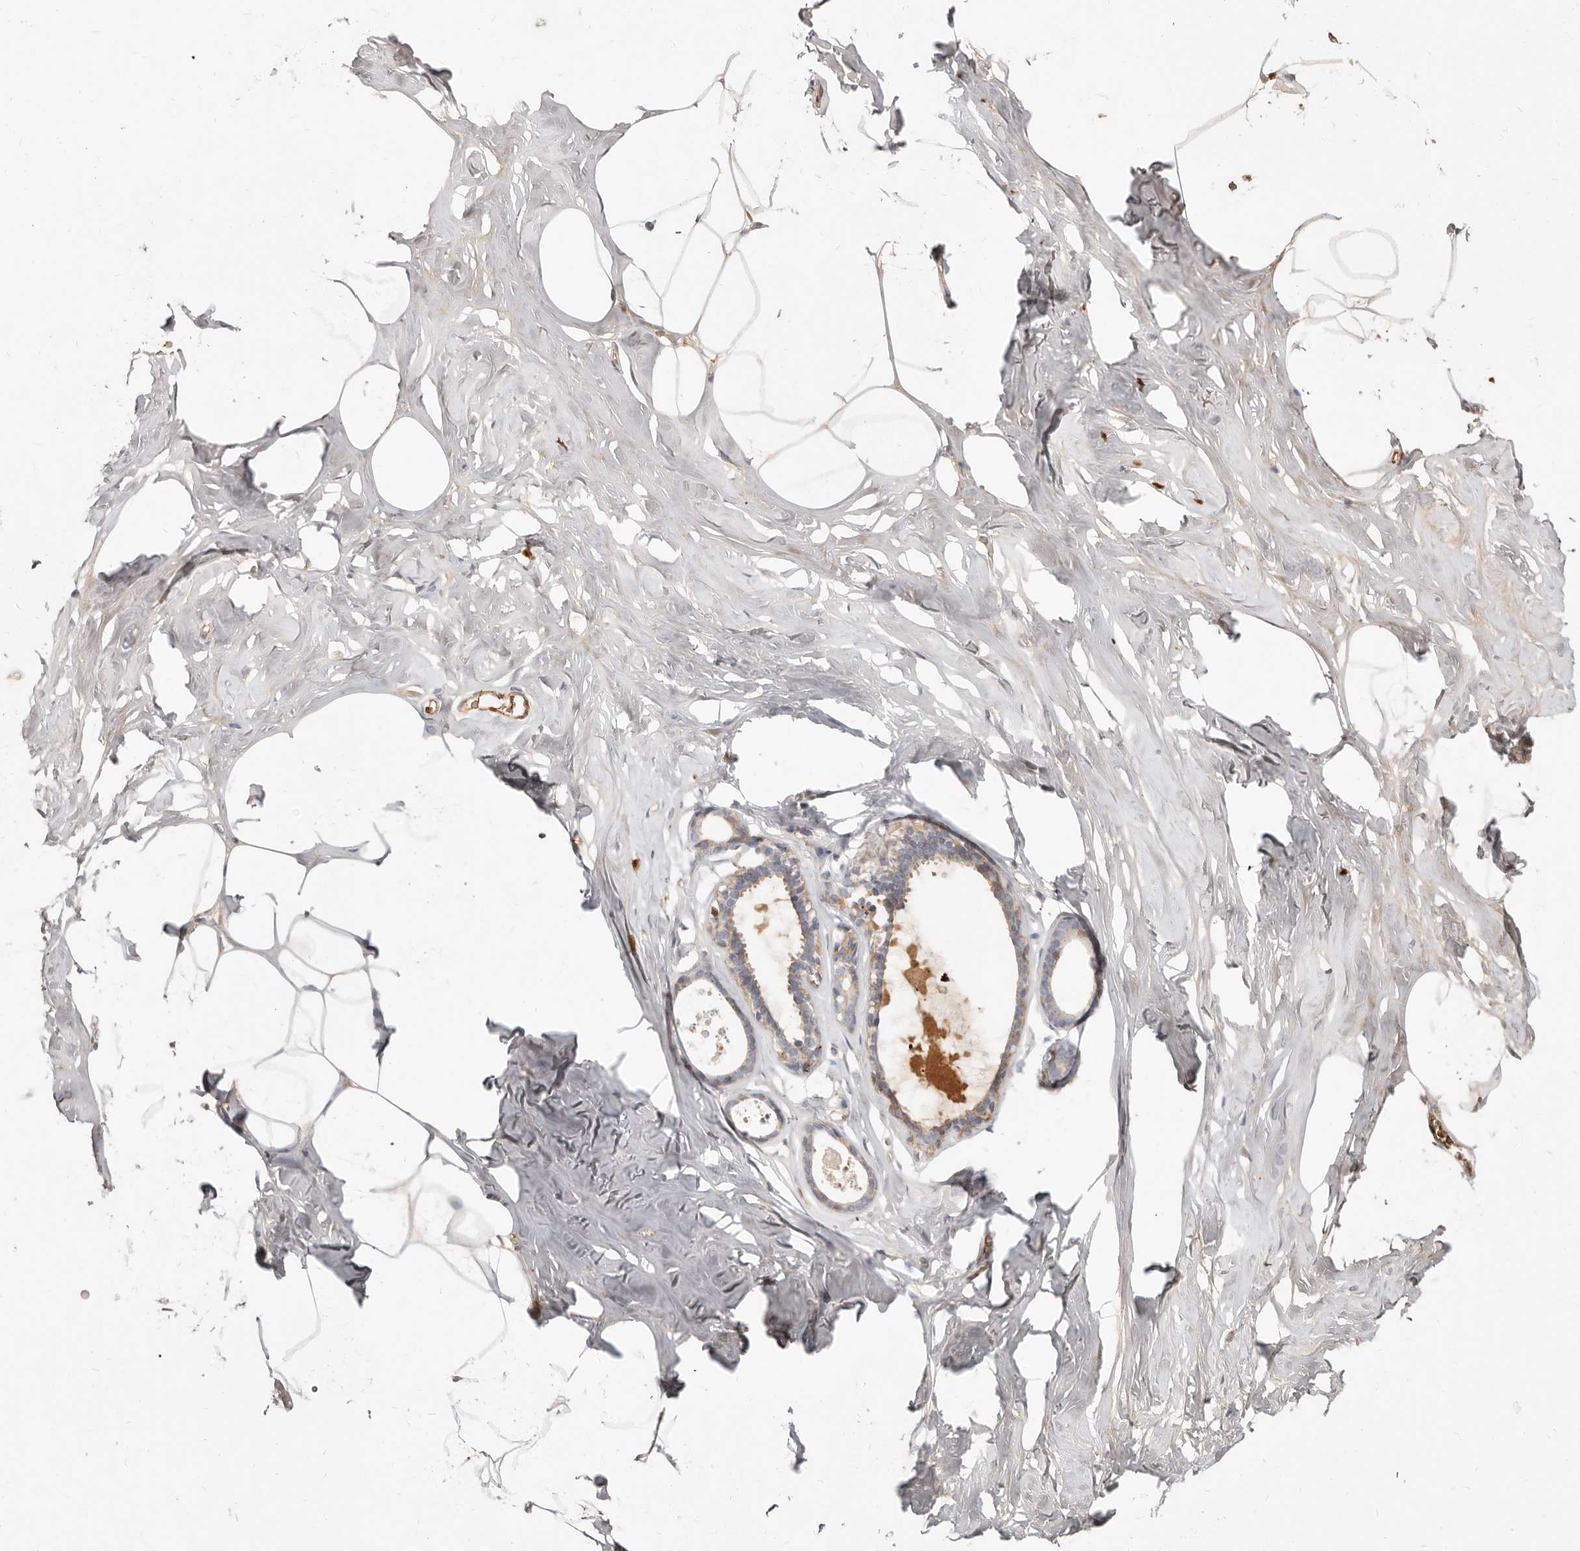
{"staining": {"intensity": "moderate", "quantity": "<25%", "location": "cytoplasmic/membranous"}, "tissue": "adipose tissue", "cell_type": "Adipocytes", "image_type": "normal", "snomed": [{"axis": "morphology", "description": "Normal tissue, NOS"}, {"axis": "morphology", "description": "Fibrosis, NOS"}, {"axis": "topography", "description": "Breast"}, {"axis": "topography", "description": "Adipose tissue"}], "caption": "IHC of benign human adipose tissue shows low levels of moderate cytoplasmic/membranous expression in about <25% of adipocytes. The staining was performed using DAB to visualize the protein expression in brown, while the nuclei were stained in blue with hematoxylin (Magnification: 20x).", "gene": "MTFR2", "patient": {"sex": "female", "age": 39}}